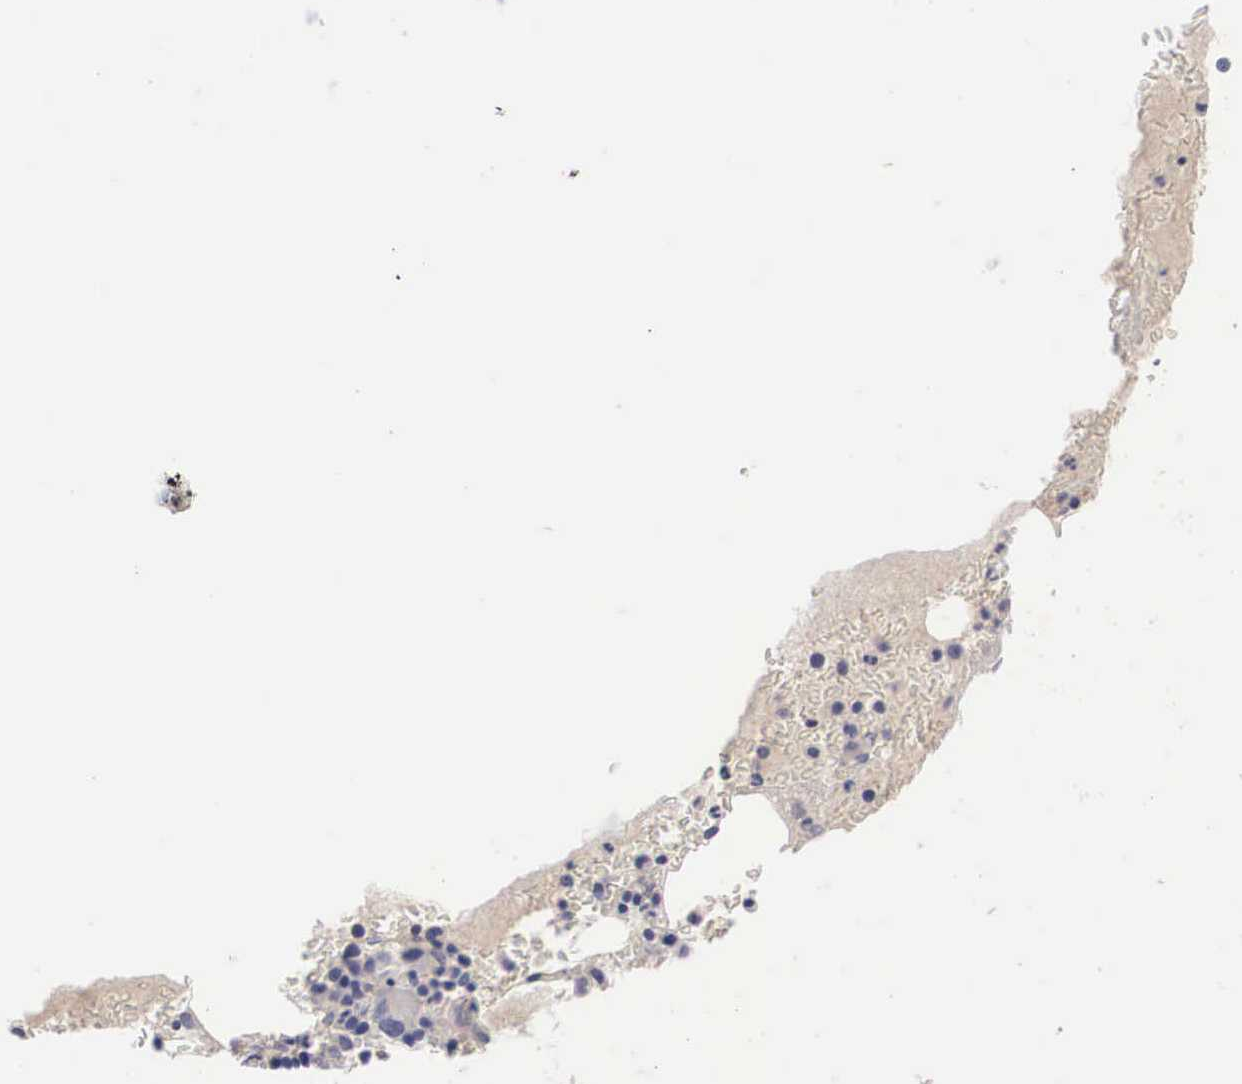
{"staining": {"intensity": "weak", "quantity": "<25%", "location": "cytoplasmic/membranous"}, "tissue": "bone marrow", "cell_type": "Hematopoietic cells", "image_type": "normal", "snomed": [{"axis": "morphology", "description": "Normal tissue, NOS"}, {"axis": "topography", "description": "Bone marrow"}], "caption": "High power microscopy photomicrograph of an immunohistochemistry (IHC) photomicrograph of normal bone marrow, revealing no significant expression in hematopoietic cells.", "gene": "ABHD4", "patient": {"sex": "female", "age": 88}}